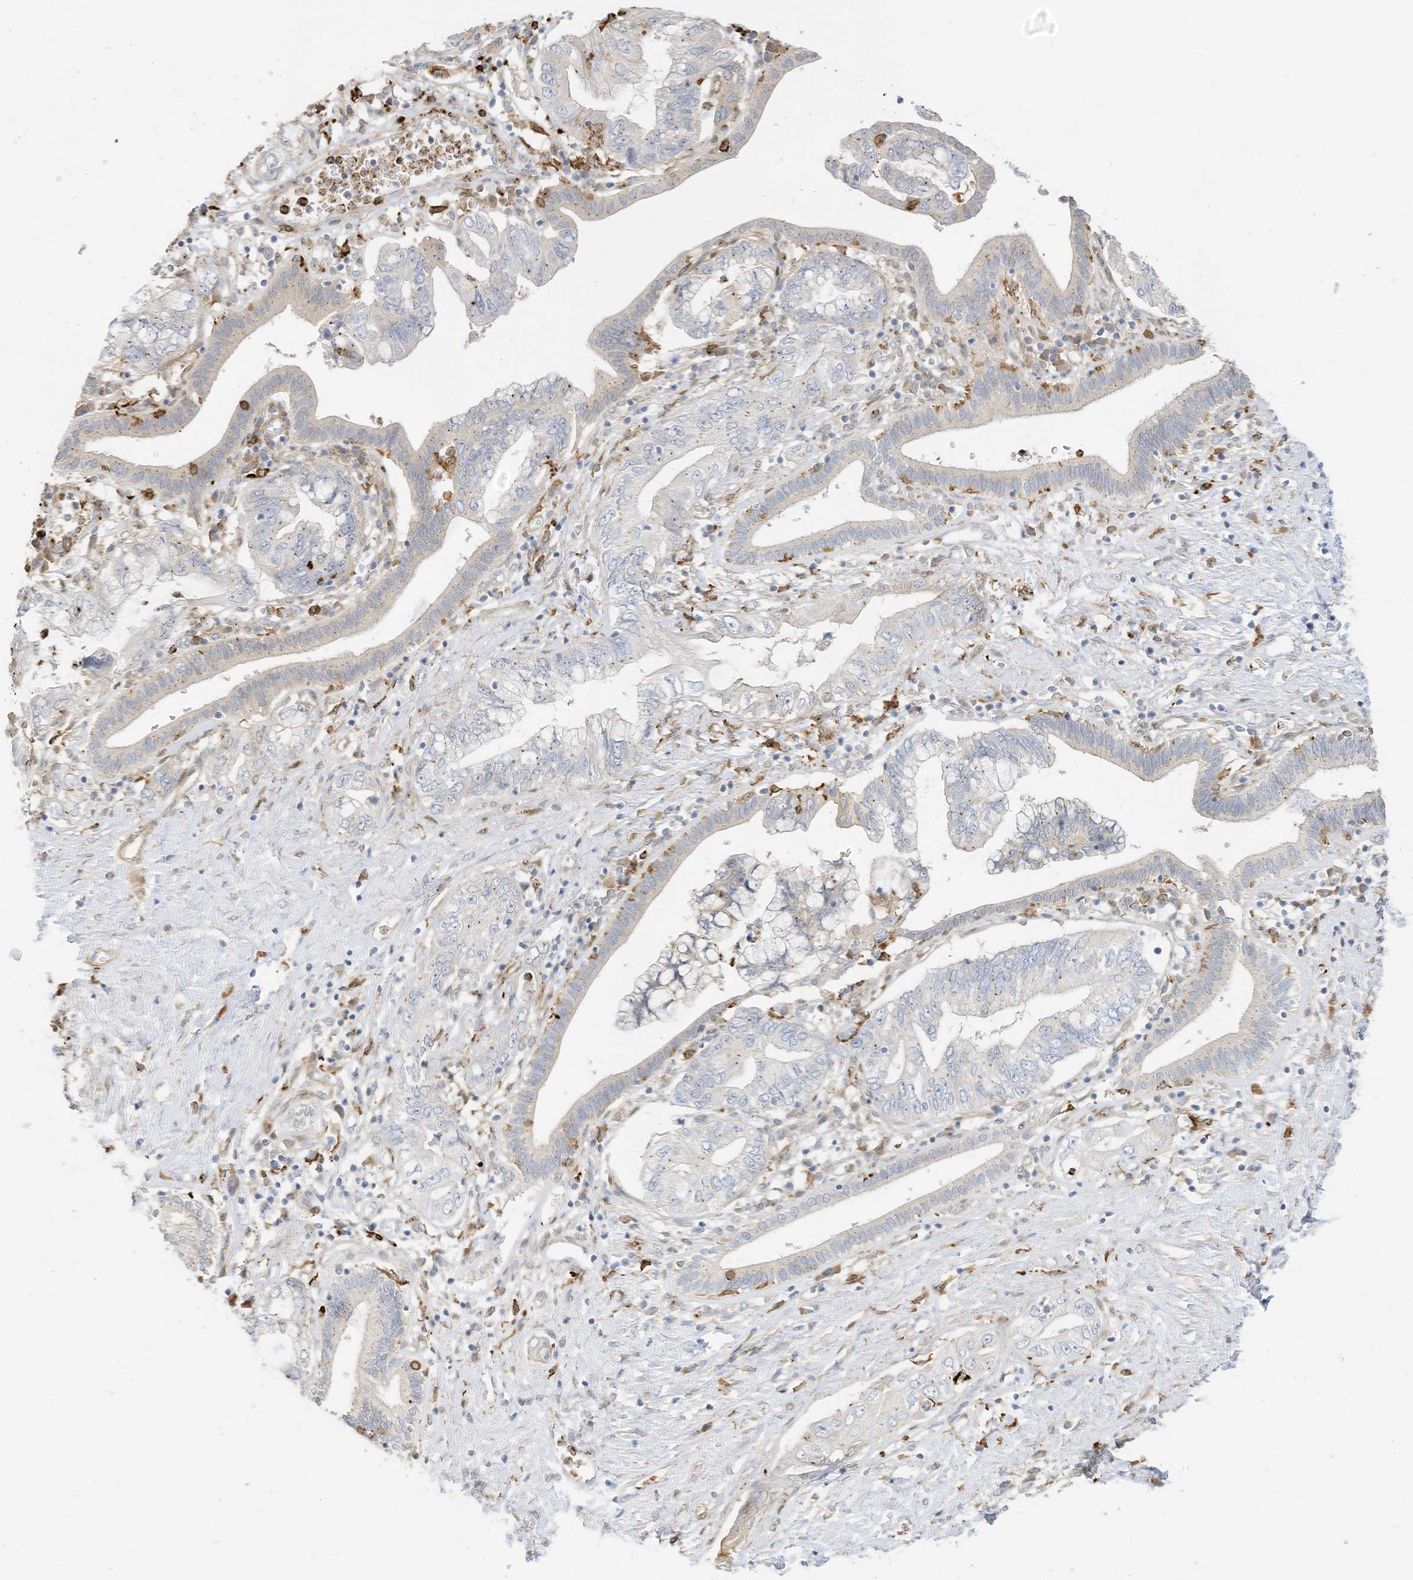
{"staining": {"intensity": "negative", "quantity": "none", "location": "none"}, "tissue": "pancreatic cancer", "cell_type": "Tumor cells", "image_type": "cancer", "snomed": [{"axis": "morphology", "description": "Adenocarcinoma, NOS"}, {"axis": "topography", "description": "Pancreas"}], "caption": "This is an immunohistochemistry micrograph of human pancreatic cancer. There is no positivity in tumor cells.", "gene": "ATP13A1", "patient": {"sex": "female", "age": 73}}